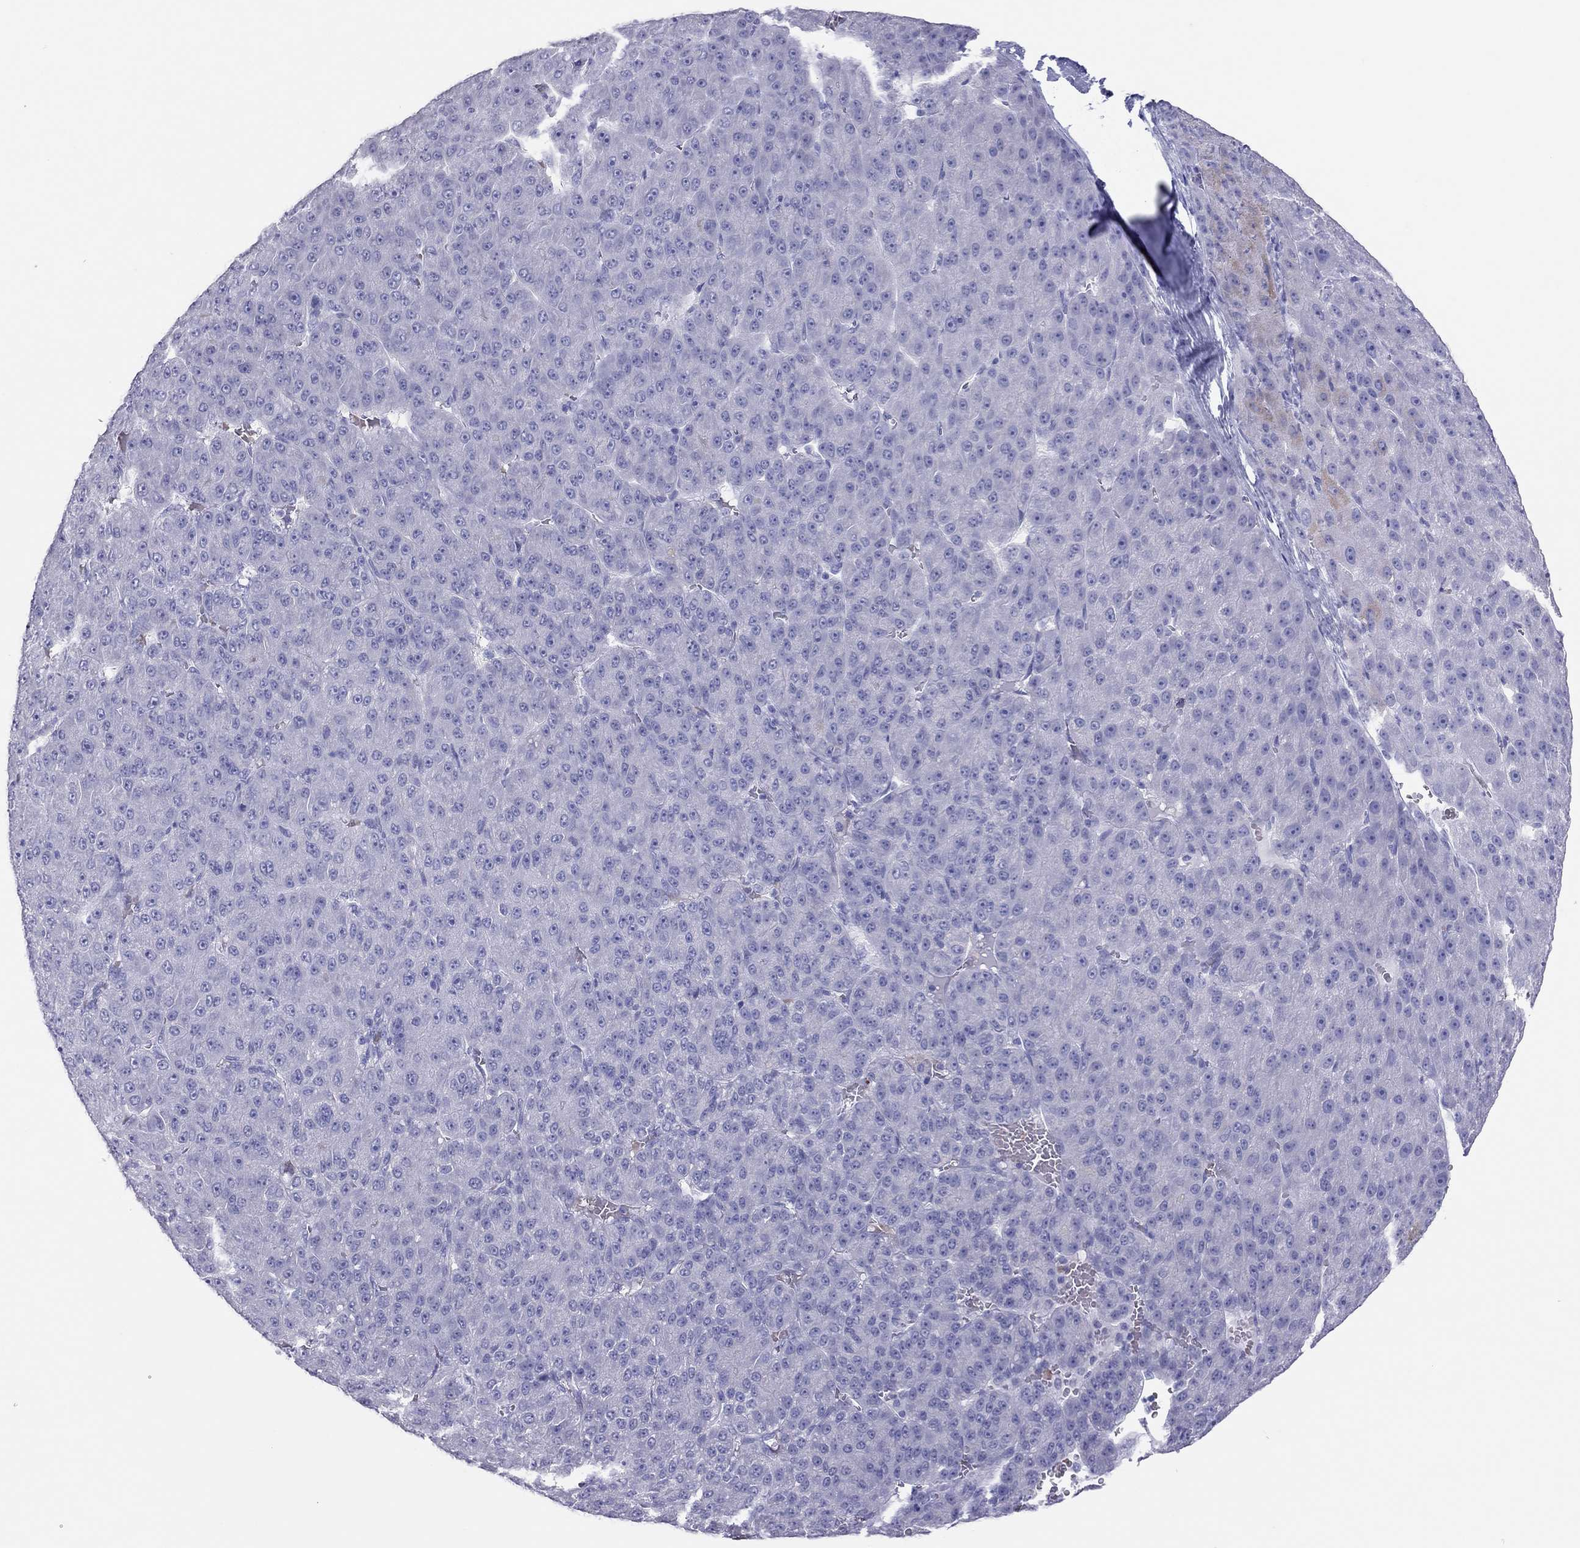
{"staining": {"intensity": "negative", "quantity": "none", "location": "none"}, "tissue": "liver cancer", "cell_type": "Tumor cells", "image_type": "cancer", "snomed": [{"axis": "morphology", "description": "Carcinoma, Hepatocellular, NOS"}, {"axis": "topography", "description": "Liver"}], "caption": "This is a image of immunohistochemistry (IHC) staining of hepatocellular carcinoma (liver), which shows no expression in tumor cells. The staining is performed using DAB (3,3'-diaminobenzidine) brown chromogen with nuclei counter-stained in using hematoxylin.", "gene": "TSHB", "patient": {"sex": "male", "age": 67}}